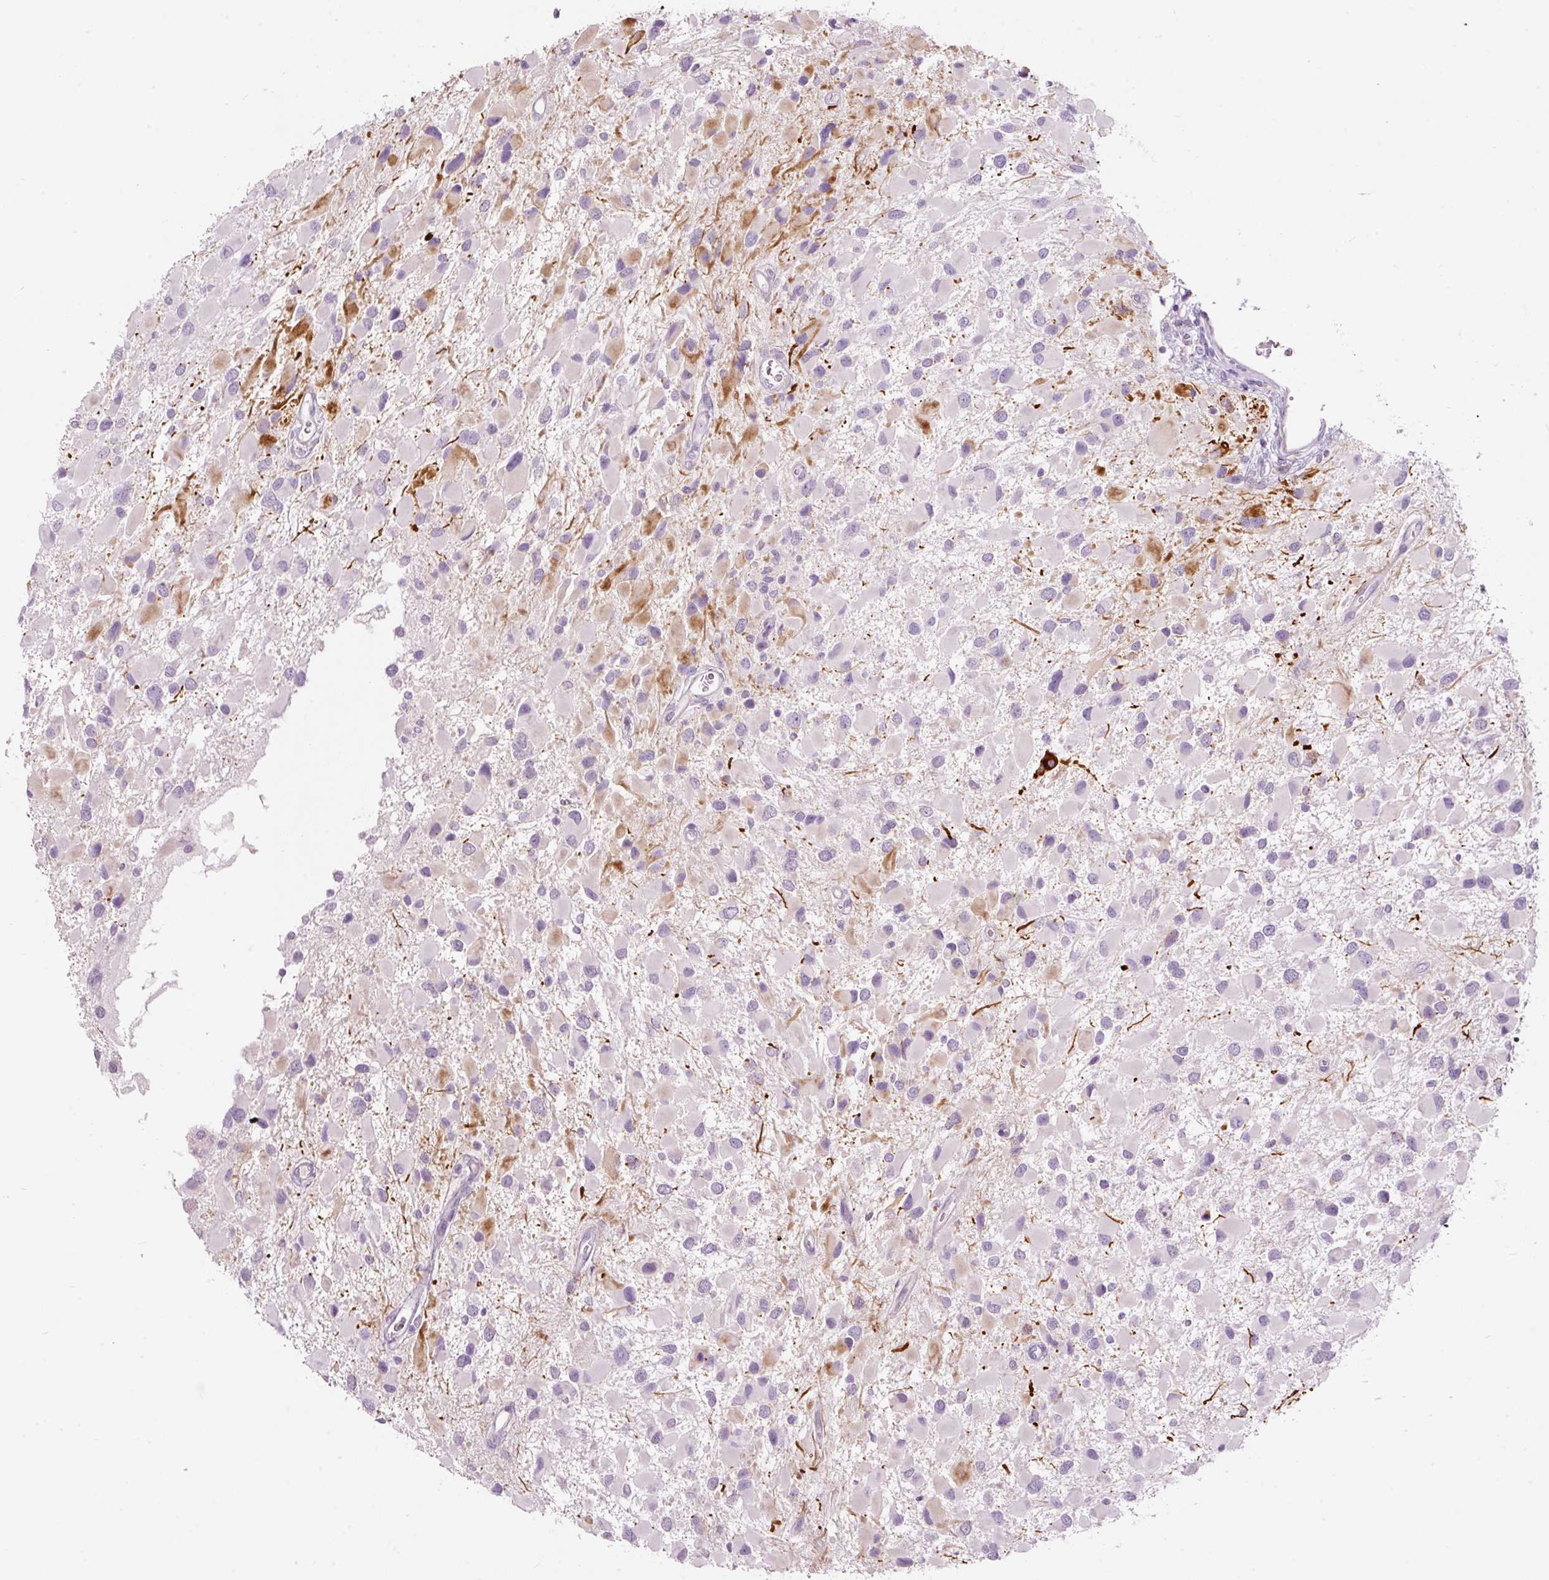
{"staining": {"intensity": "moderate", "quantity": "<25%", "location": "cytoplasmic/membranous"}, "tissue": "glioma", "cell_type": "Tumor cells", "image_type": "cancer", "snomed": [{"axis": "morphology", "description": "Glioma, malignant, High grade"}, {"axis": "topography", "description": "Brain"}], "caption": "Glioma stained for a protein (brown) shows moderate cytoplasmic/membranous positive expression in about <25% of tumor cells.", "gene": "RSPO2", "patient": {"sex": "male", "age": 53}}